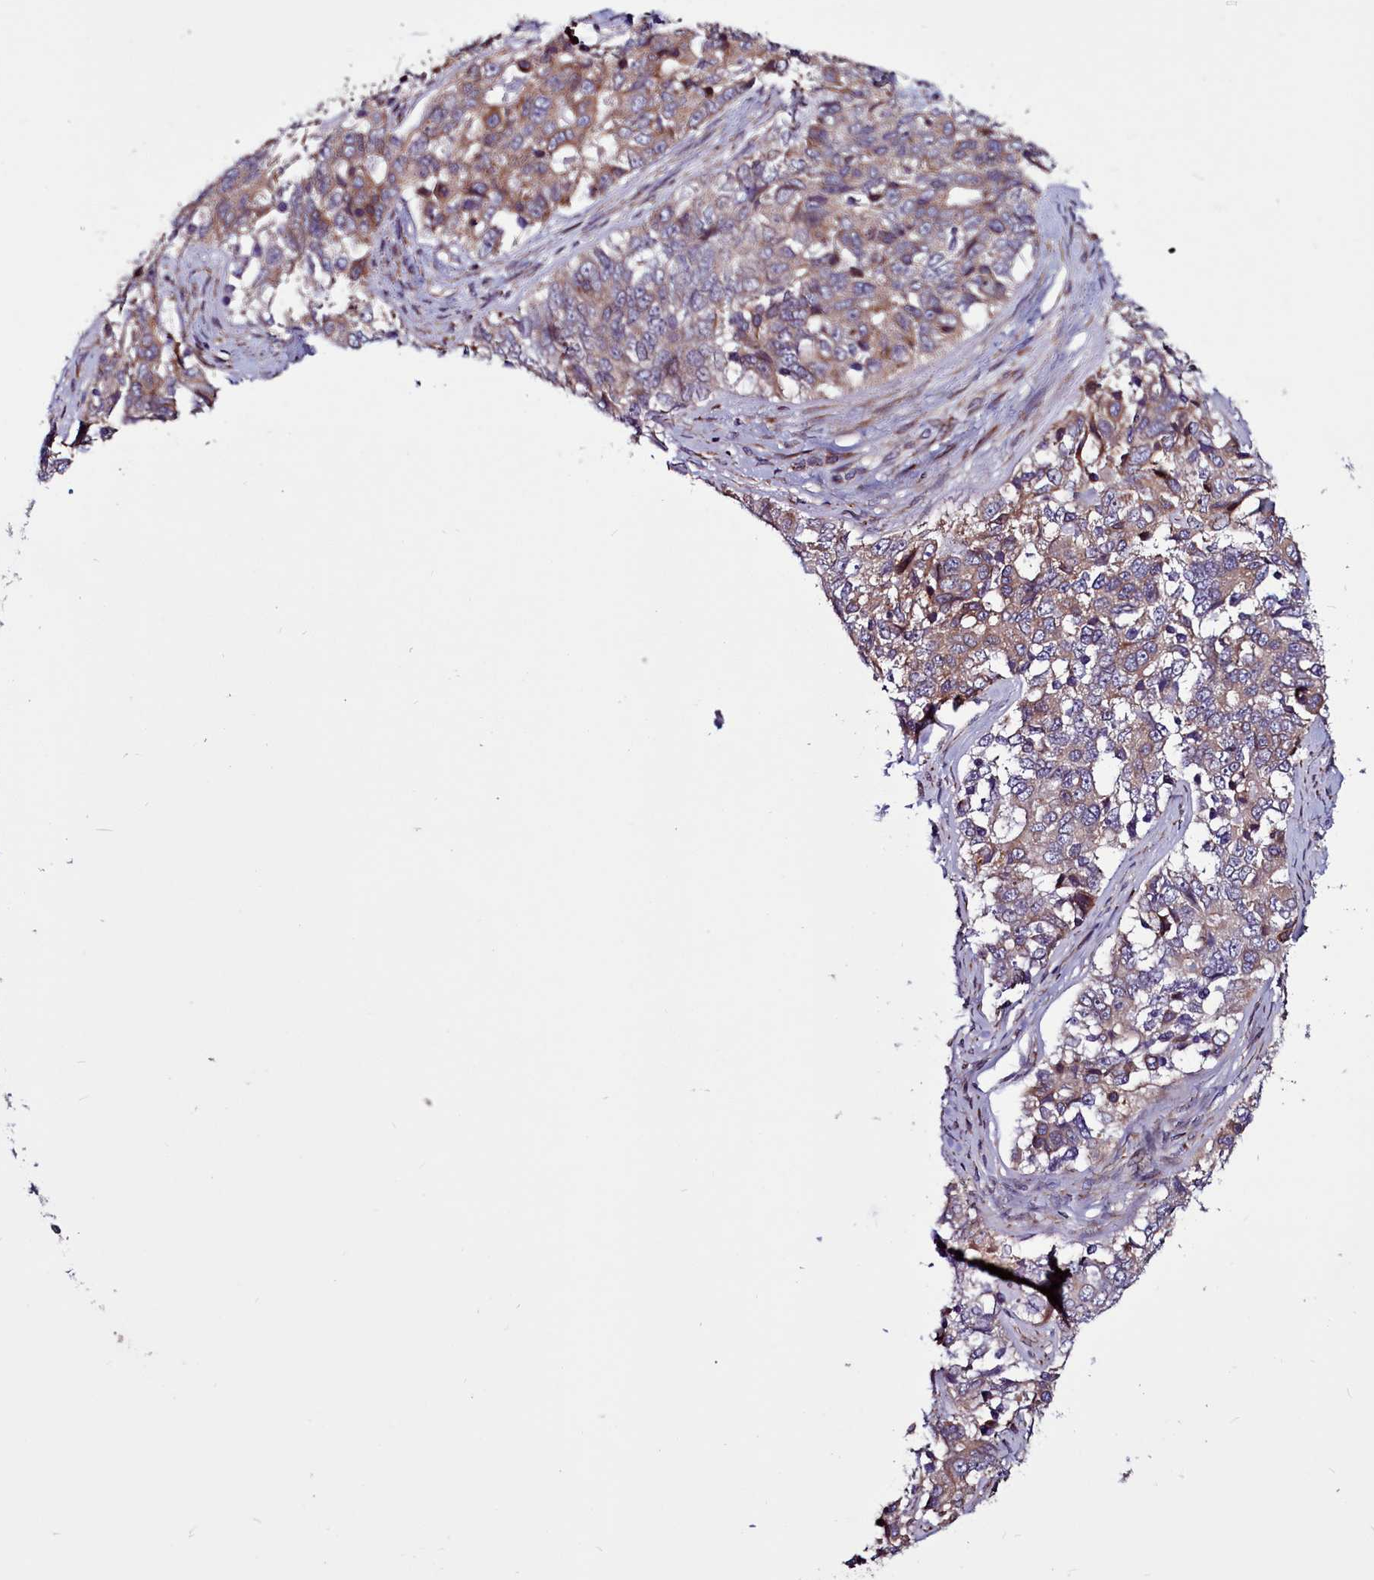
{"staining": {"intensity": "moderate", "quantity": "25%-75%", "location": "cytoplasmic/membranous"}, "tissue": "ovarian cancer", "cell_type": "Tumor cells", "image_type": "cancer", "snomed": [{"axis": "morphology", "description": "Carcinoma, endometroid"}, {"axis": "topography", "description": "Ovary"}], "caption": "This is a photomicrograph of IHC staining of ovarian cancer, which shows moderate expression in the cytoplasmic/membranous of tumor cells.", "gene": "MCRIP1", "patient": {"sex": "female", "age": 51}}